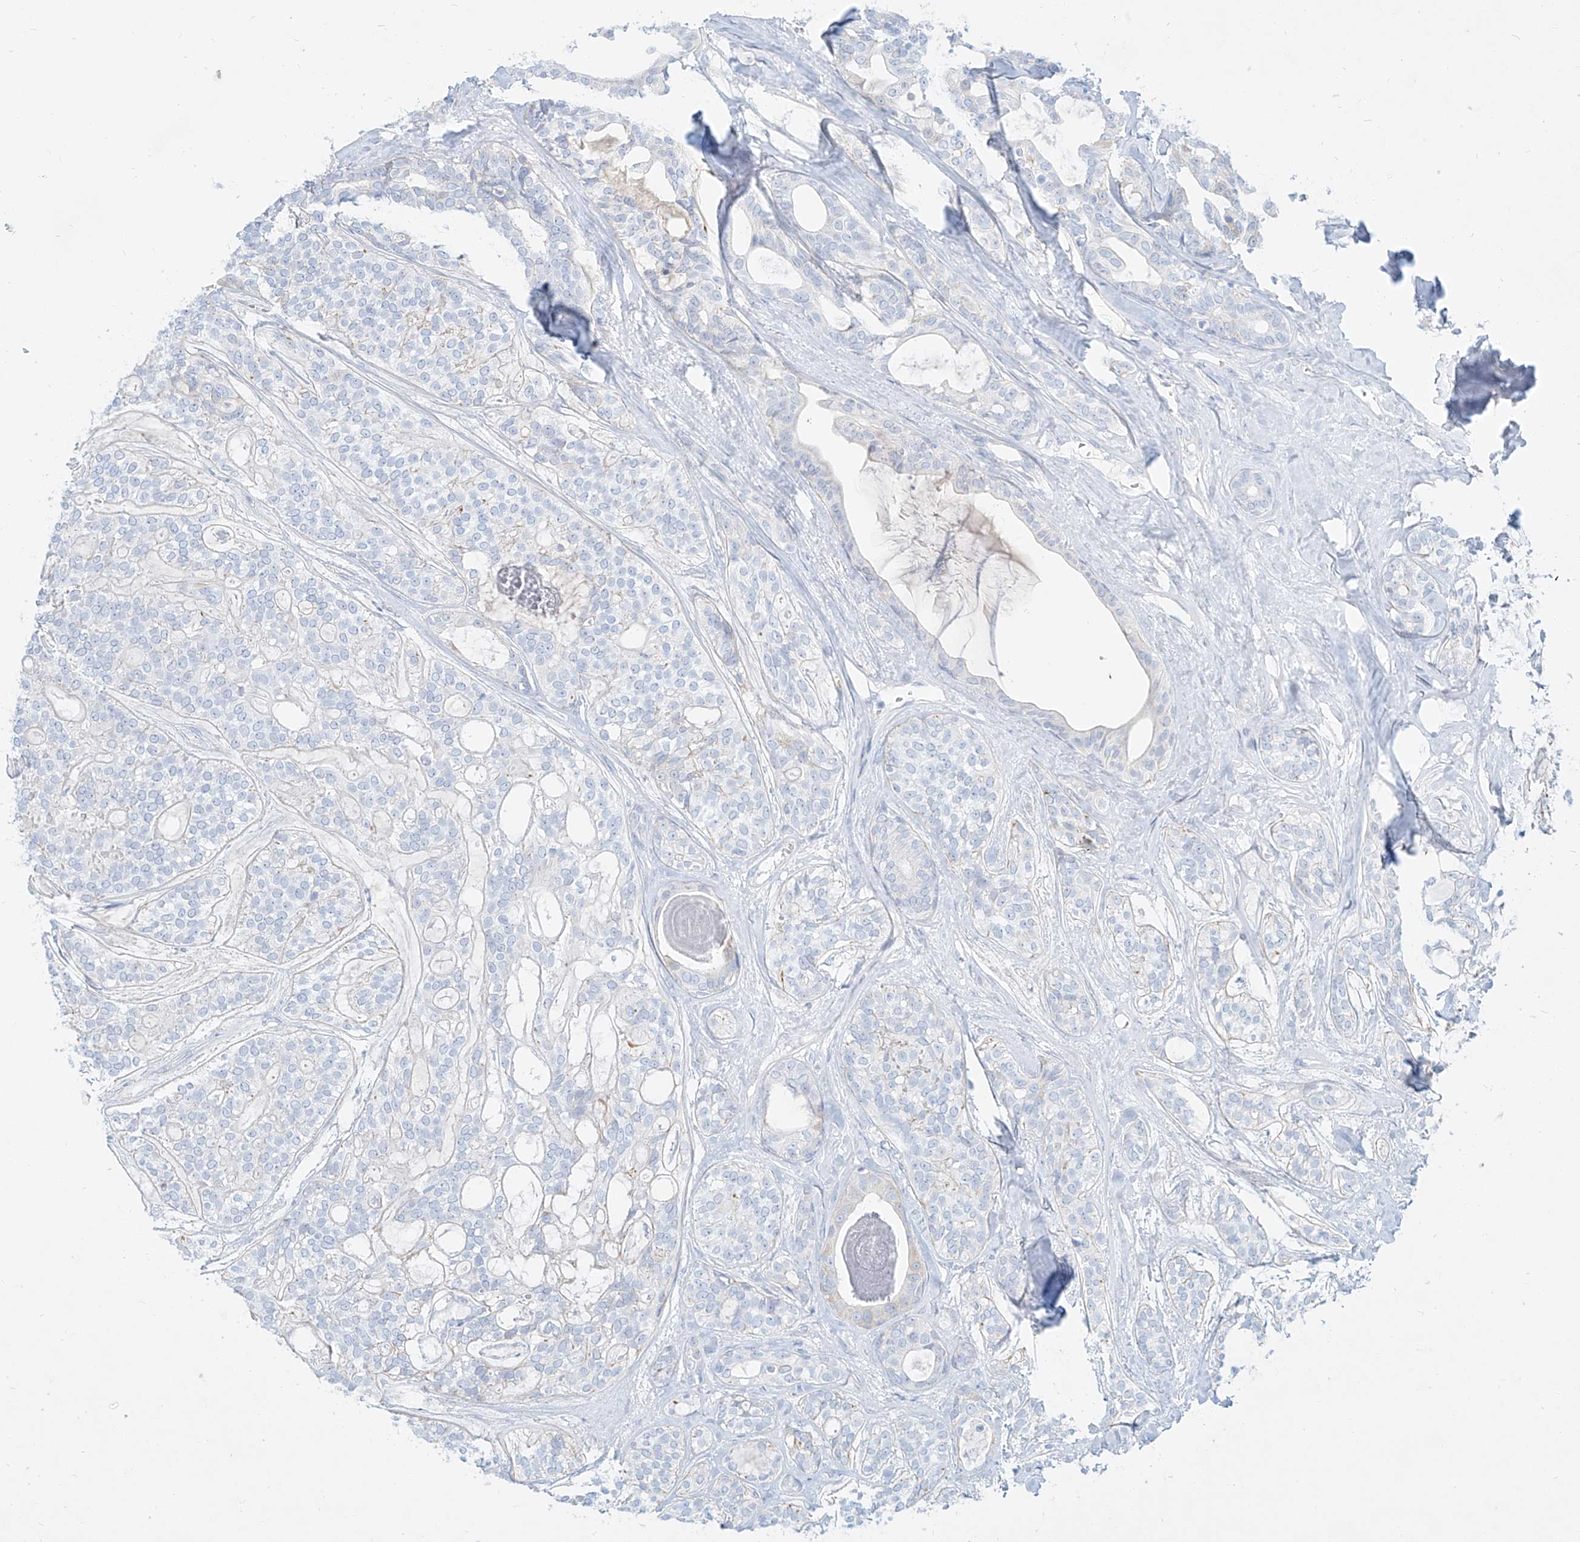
{"staining": {"intensity": "negative", "quantity": "none", "location": "none"}, "tissue": "head and neck cancer", "cell_type": "Tumor cells", "image_type": "cancer", "snomed": [{"axis": "morphology", "description": "Adenocarcinoma, NOS"}, {"axis": "topography", "description": "Head-Neck"}], "caption": "Adenocarcinoma (head and neck) stained for a protein using immunohistochemistry shows no staining tumor cells.", "gene": "AJM1", "patient": {"sex": "male", "age": 66}}